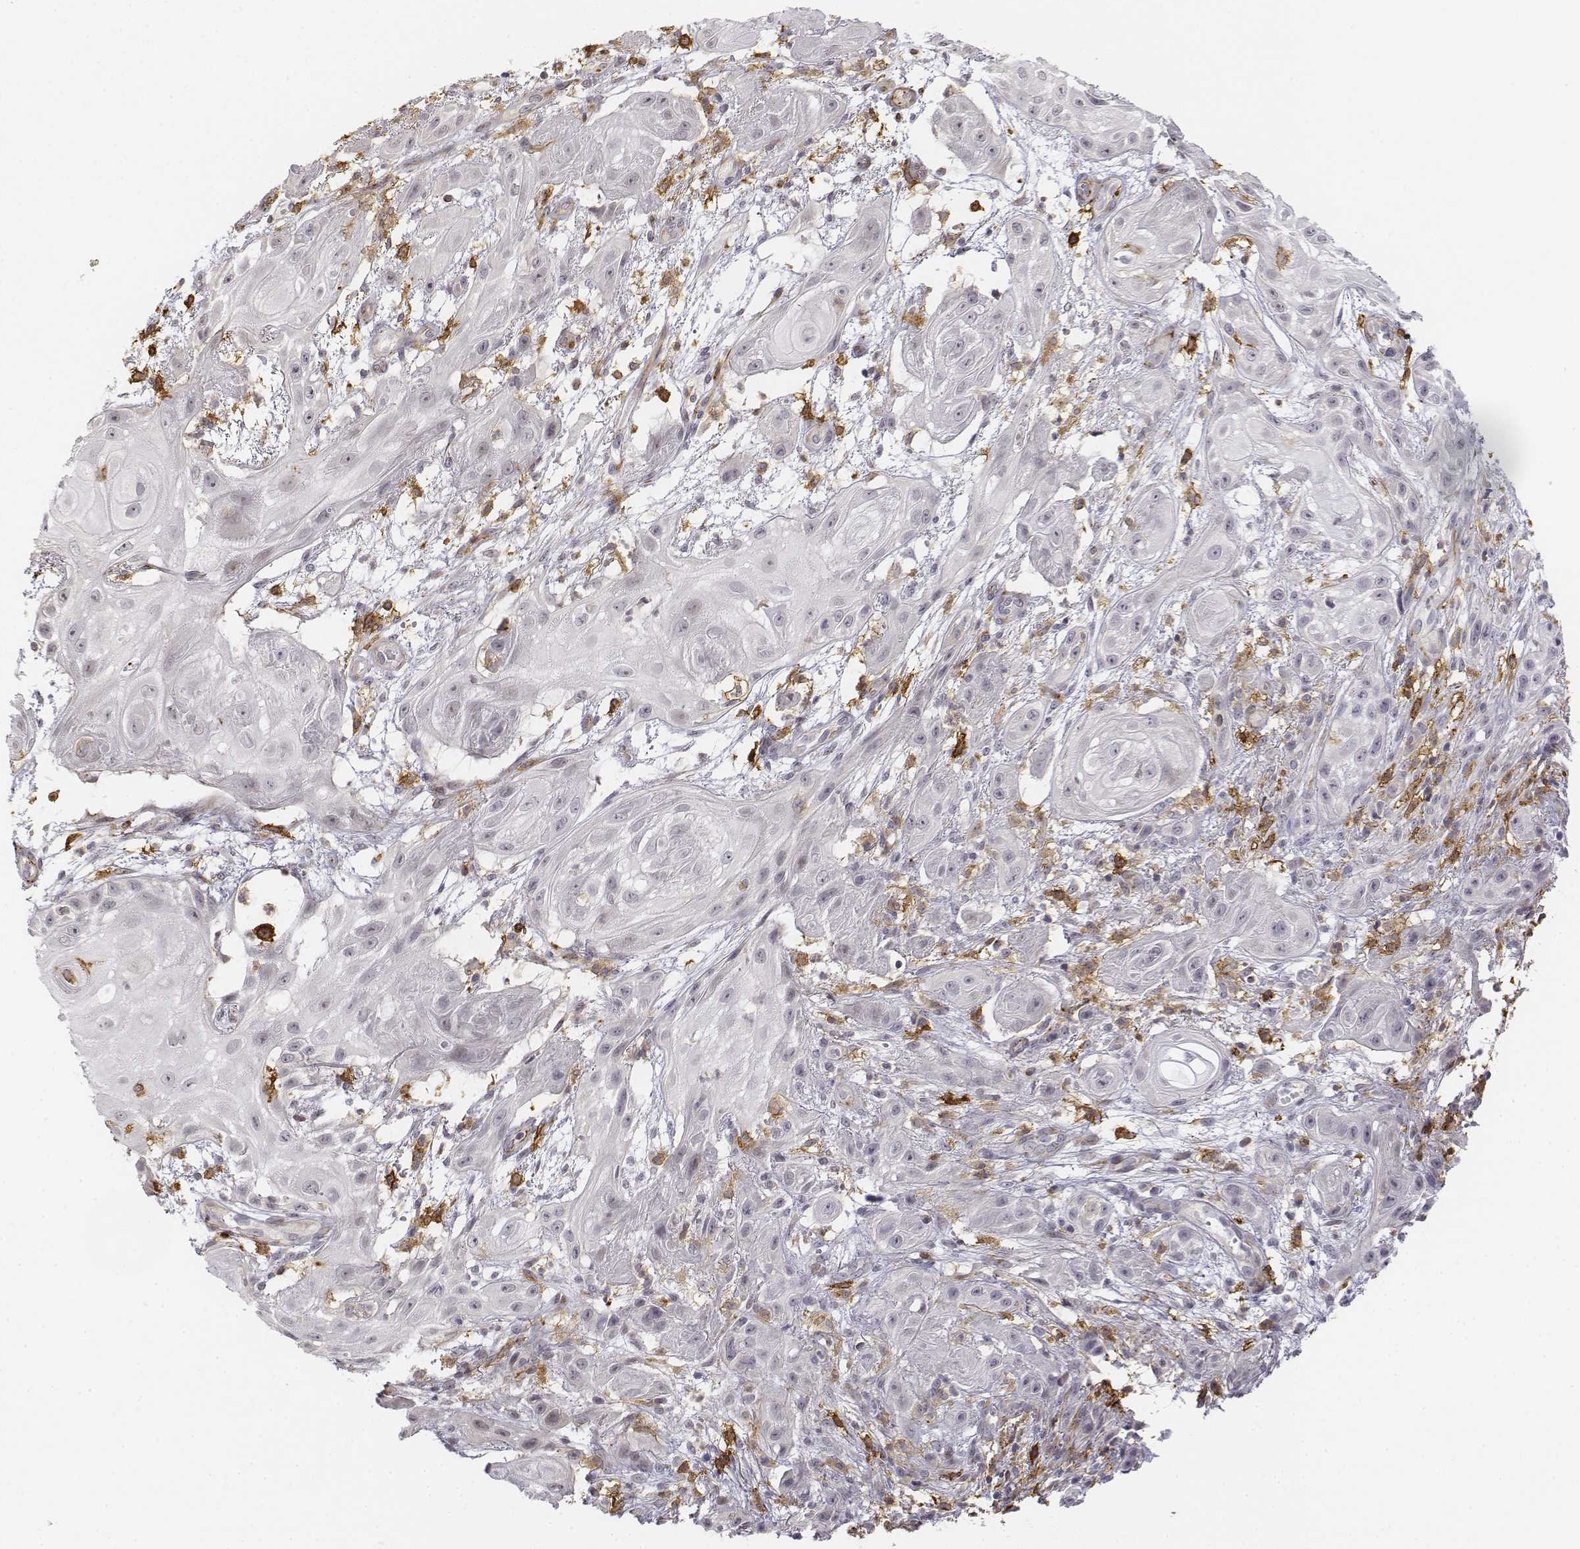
{"staining": {"intensity": "negative", "quantity": "none", "location": "none"}, "tissue": "skin cancer", "cell_type": "Tumor cells", "image_type": "cancer", "snomed": [{"axis": "morphology", "description": "Squamous cell carcinoma, NOS"}, {"axis": "topography", "description": "Skin"}], "caption": "This is an immunohistochemistry histopathology image of skin cancer (squamous cell carcinoma). There is no staining in tumor cells.", "gene": "CD14", "patient": {"sex": "male", "age": 62}}